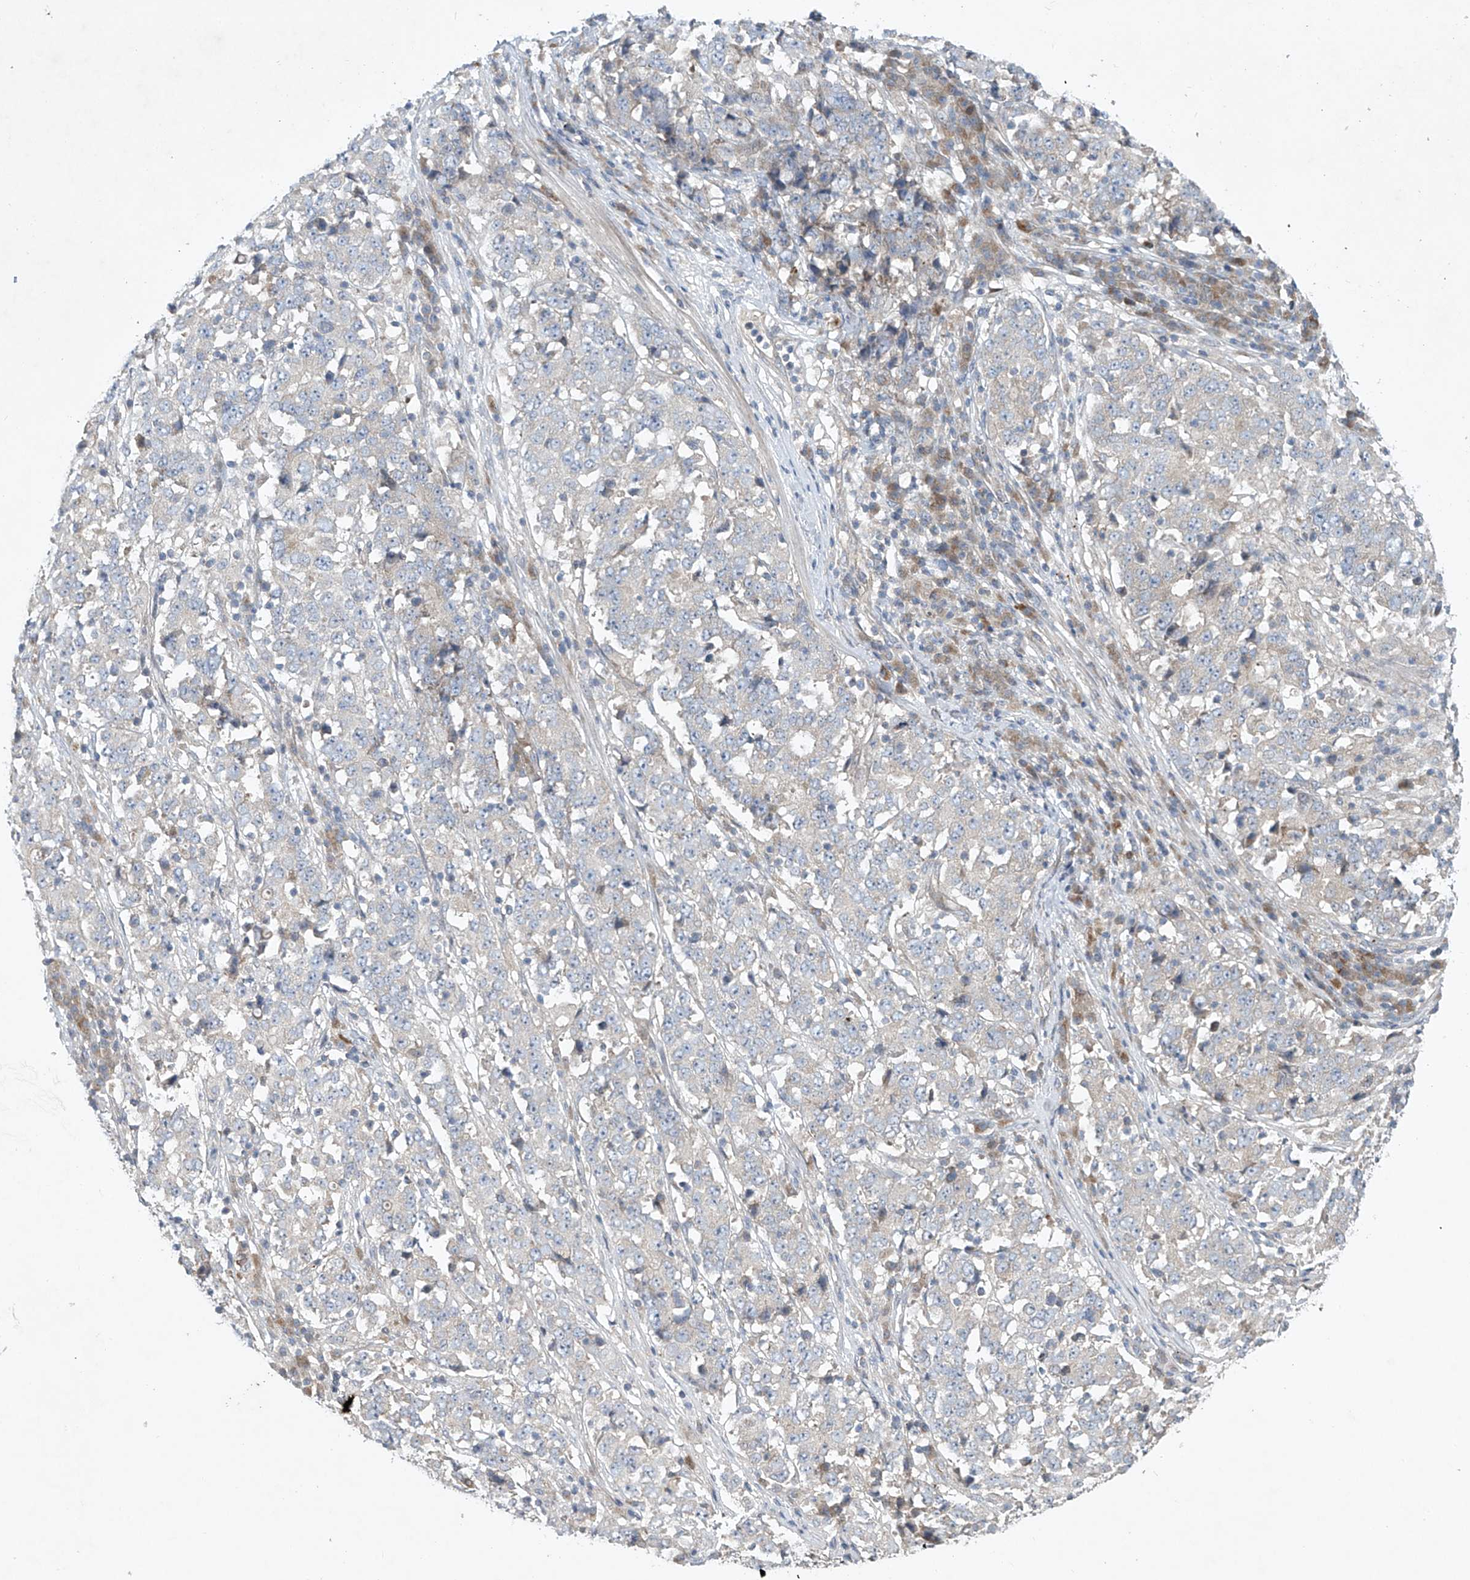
{"staining": {"intensity": "negative", "quantity": "none", "location": "none"}, "tissue": "stomach cancer", "cell_type": "Tumor cells", "image_type": "cancer", "snomed": [{"axis": "morphology", "description": "Adenocarcinoma, NOS"}, {"axis": "topography", "description": "Stomach"}], "caption": "Human stomach adenocarcinoma stained for a protein using immunohistochemistry exhibits no positivity in tumor cells.", "gene": "TJAP1", "patient": {"sex": "male", "age": 59}}